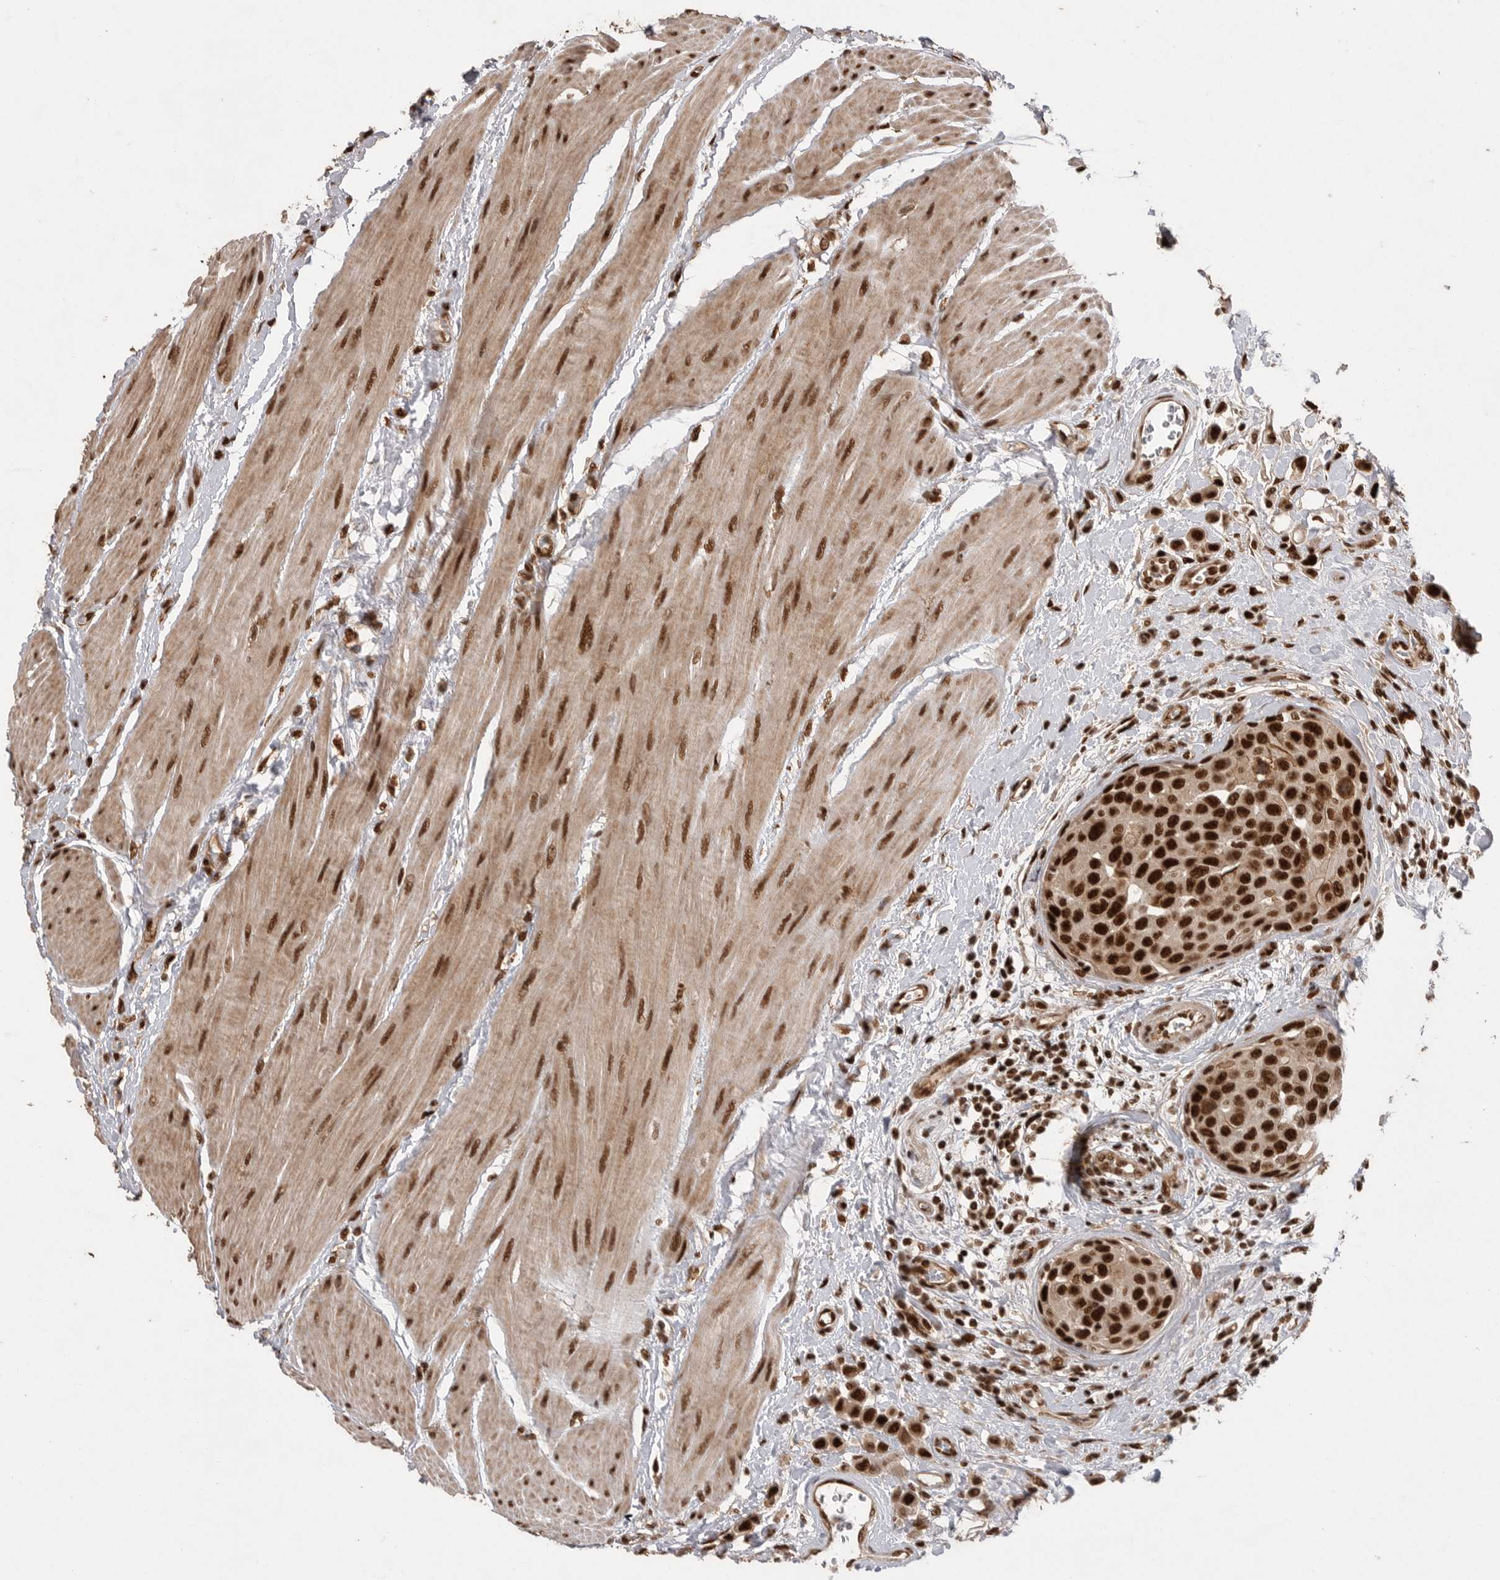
{"staining": {"intensity": "strong", "quantity": ">75%", "location": "nuclear"}, "tissue": "urothelial cancer", "cell_type": "Tumor cells", "image_type": "cancer", "snomed": [{"axis": "morphology", "description": "Urothelial carcinoma, High grade"}, {"axis": "topography", "description": "Urinary bladder"}], "caption": "An image showing strong nuclear staining in about >75% of tumor cells in urothelial cancer, as visualized by brown immunohistochemical staining.", "gene": "PPP1R8", "patient": {"sex": "male", "age": 50}}